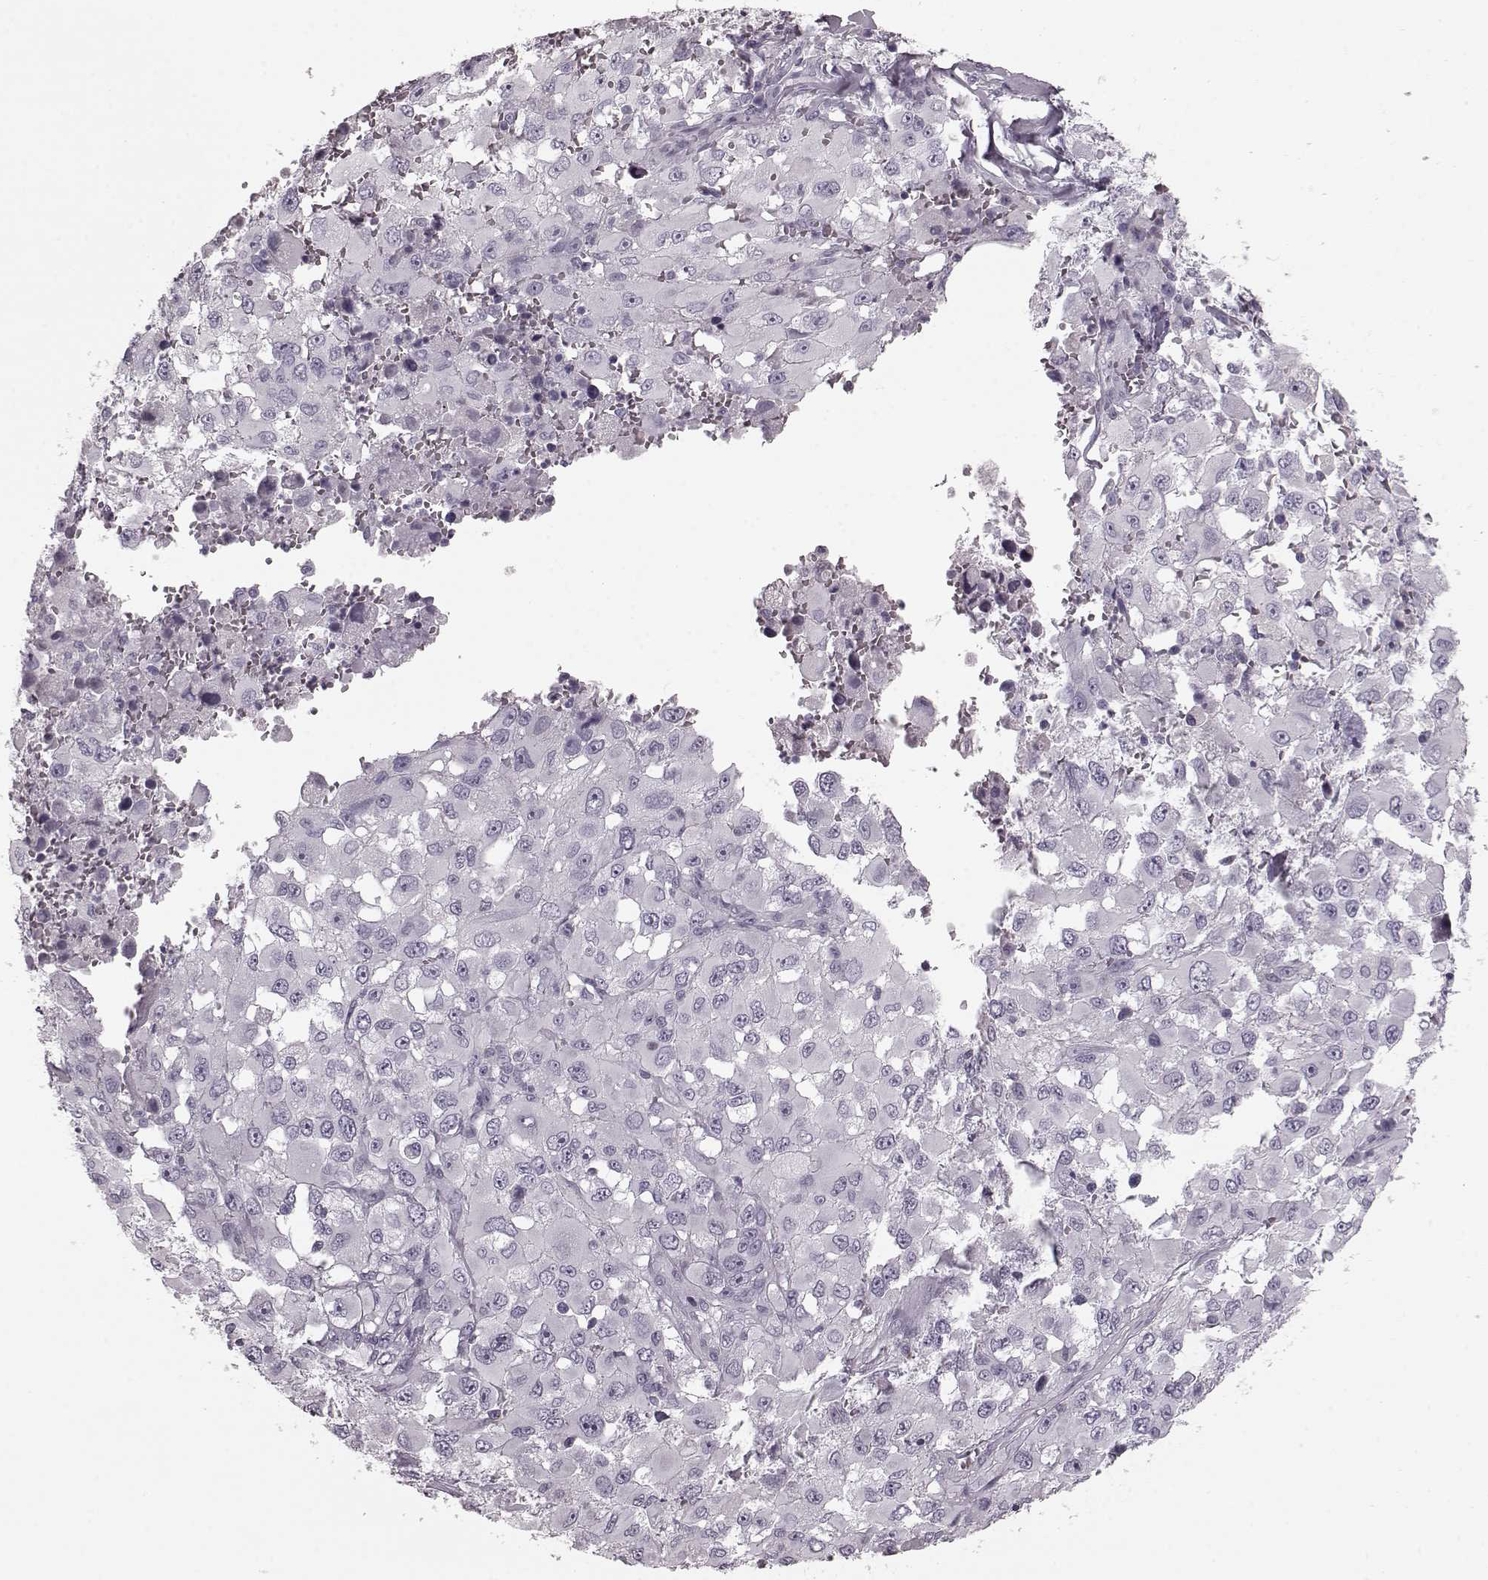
{"staining": {"intensity": "negative", "quantity": "none", "location": "none"}, "tissue": "melanoma", "cell_type": "Tumor cells", "image_type": "cancer", "snomed": [{"axis": "morphology", "description": "Malignant melanoma, Metastatic site"}, {"axis": "topography", "description": "Lymph node"}], "caption": "This is a micrograph of immunohistochemistry (IHC) staining of melanoma, which shows no positivity in tumor cells. (DAB (3,3'-diaminobenzidine) immunohistochemistry (IHC), high magnification).", "gene": "CST7", "patient": {"sex": "male", "age": 50}}